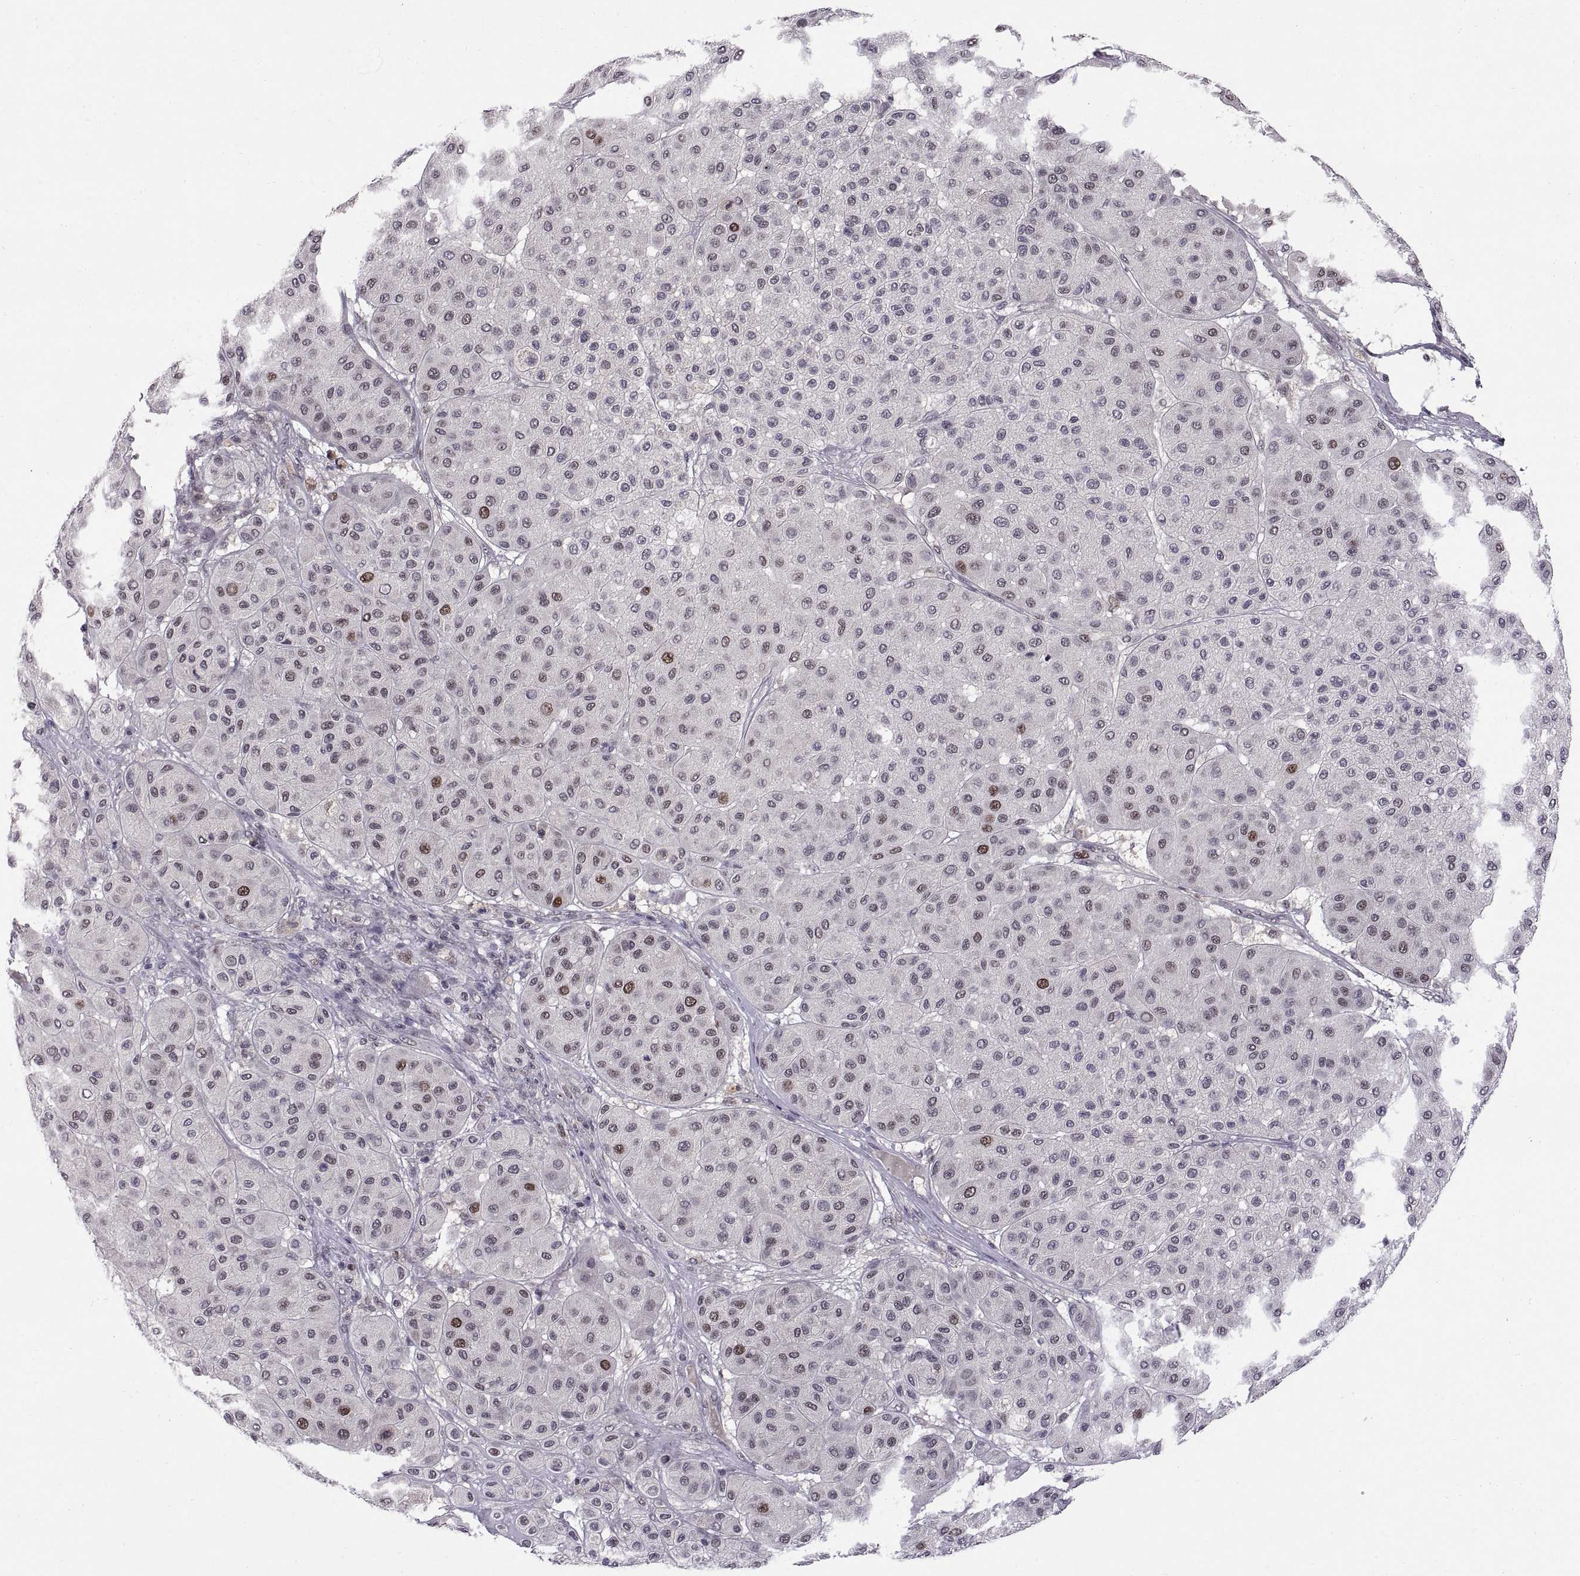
{"staining": {"intensity": "moderate", "quantity": "<25%", "location": "nuclear"}, "tissue": "melanoma", "cell_type": "Tumor cells", "image_type": "cancer", "snomed": [{"axis": "morphology", "description": "Malignant melanoma, Metastatic site"}, {"axis": "topography", "description": "Smooth muscle"}], "caption": "Immunohistochemistry image of neoplastic tissue: human melanoma stained using immunohistochemistry (IHC) shows low levels of moderate protein expression localized specifically in the nuclear of tumor cells, appearing as a nuclear brown color.", "gene": "CHFR", "patient": {"sex": "male", "age": 41}}